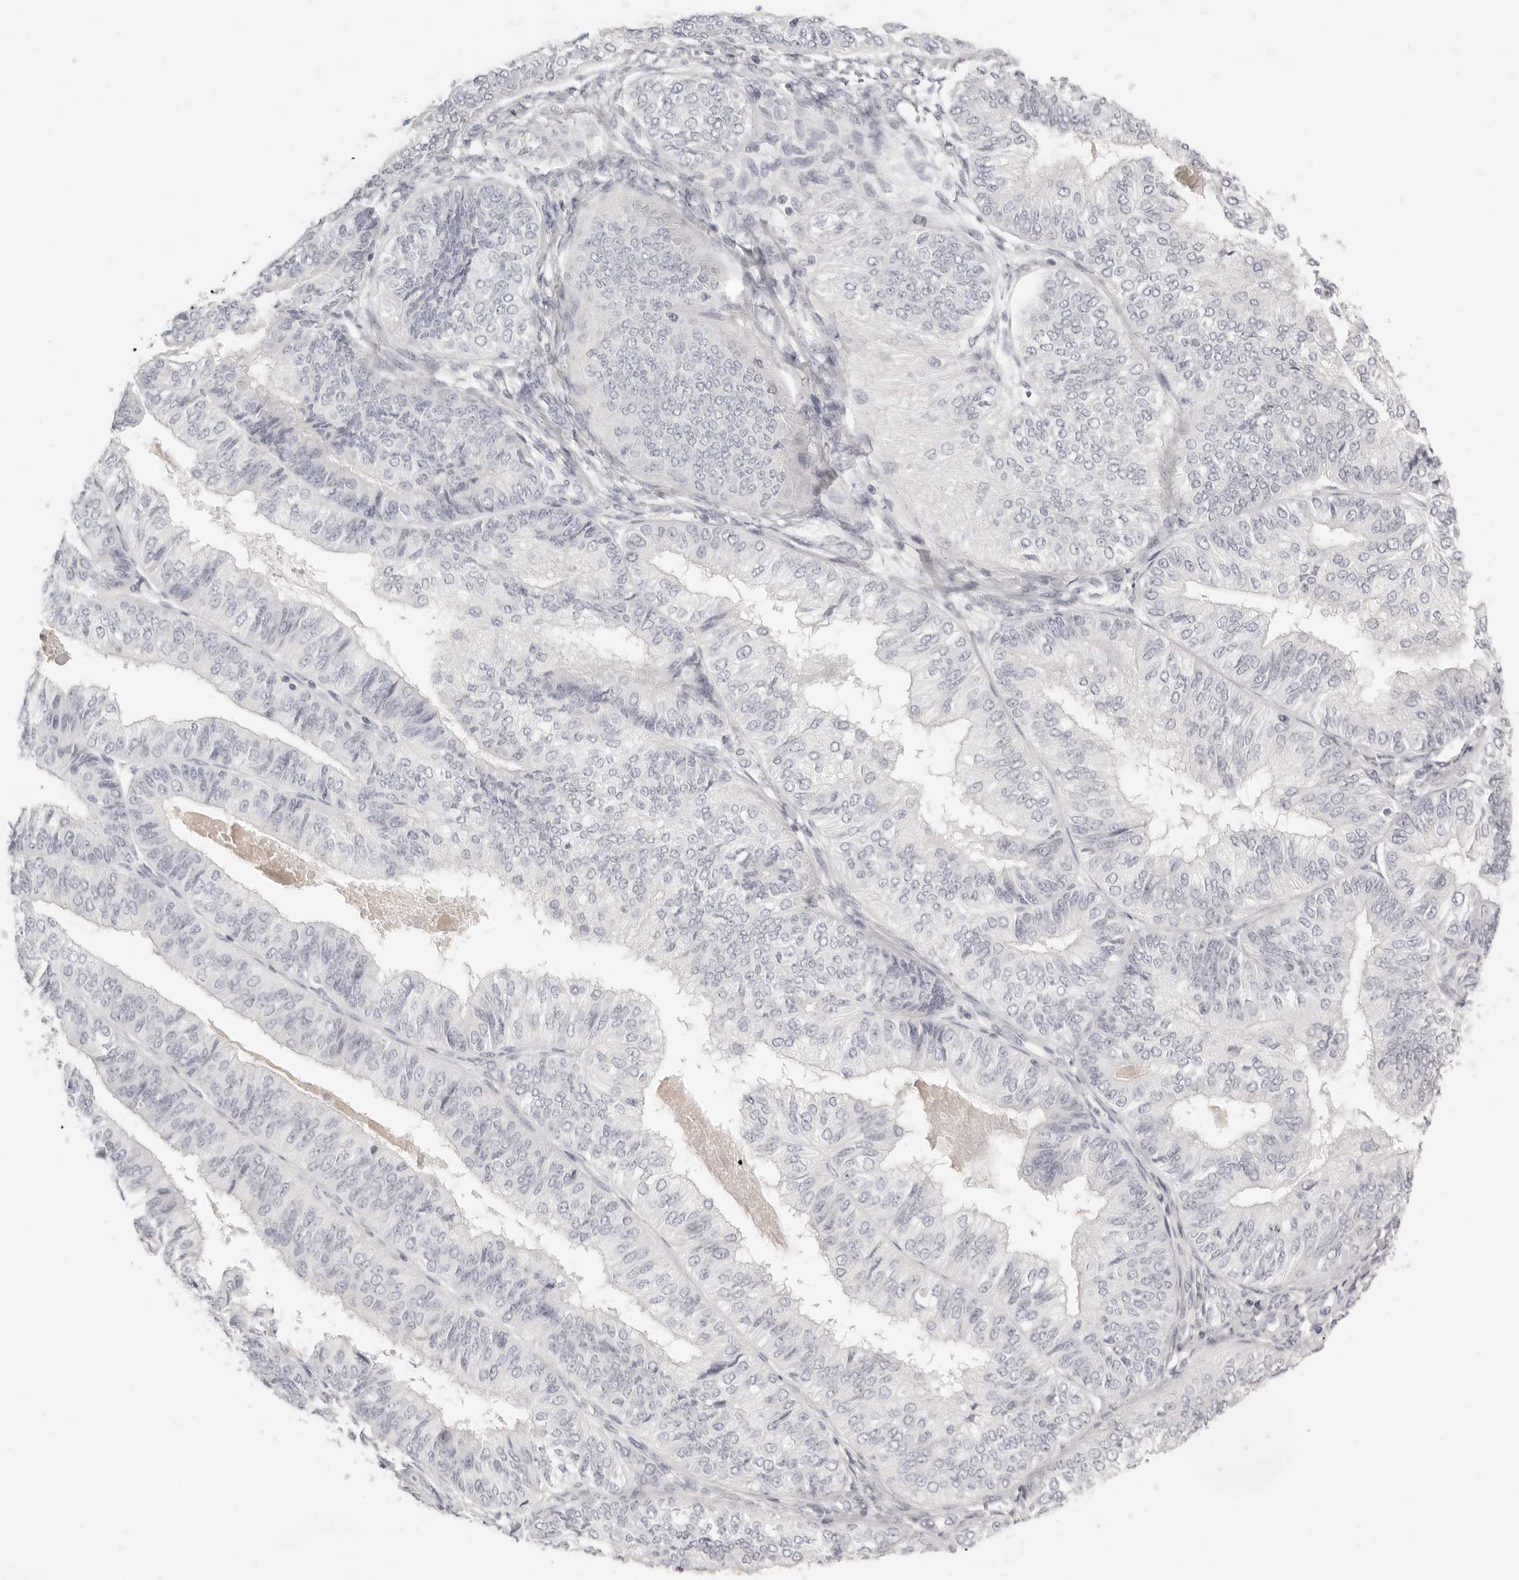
{"staining": {"intensity": "negative", "quantity": "none", "location": "none"}, "tissue": "endometrial cancer", "cell_type": "Tumor cells", "image_type": "cancer", "snomed": [{"axis": "morphology", "description": "Adenocarcinoma, NOS"}, {"axis": "topography", "description": "Endometrium"}], "caption": "This is a photomicrograph of immunohistochemistry staining of adenocarcinoma (endometrial), which shows no expression in tumor cells.", "gene": "FABP1", "patient": {"sex": "female", "age": 58}}